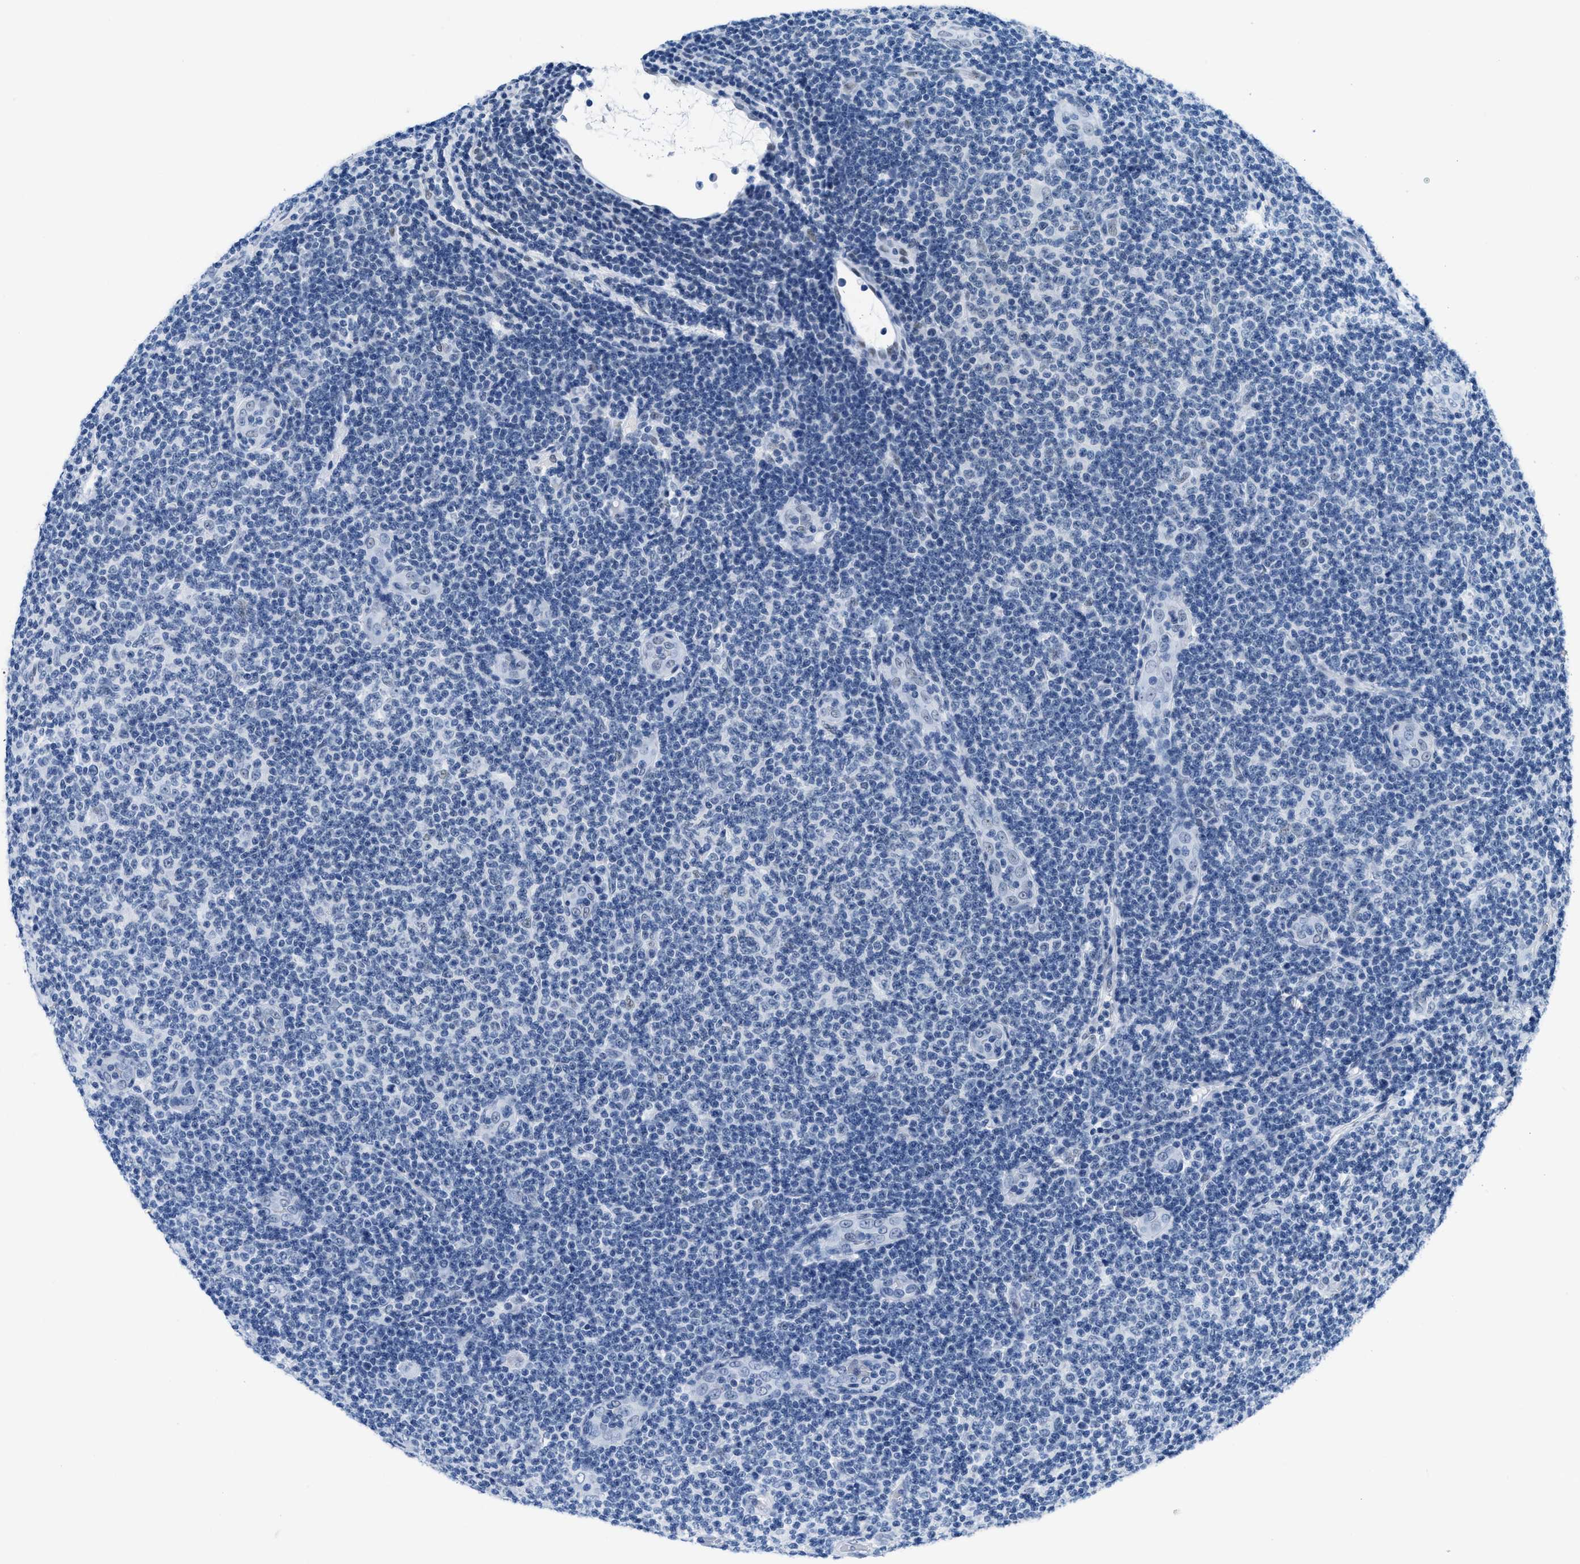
{"staining": {"intensity": "weak", "quantity": "<25%", "location": "nuclear"}, "tissue": "lymphoma", "cell_type": "Tumor cells", "image_type": "cancer", "snomed": [{"axis": "morphology", "description": "Malignant lymphoma, non-Hodgkin's type, Low grade"}, {"axis": "topography", "description": "Lymph node"}], "caption": "IHC of human lymphoma displays no staining in tumor cells. The staining is performed using DAB (3,3'-diaminobenzidine) brown chromogen with nuclei counter-stained in using hematoxylin.", "gene": "CTBP1", "patient": {"sex": "male", "age": 83}}